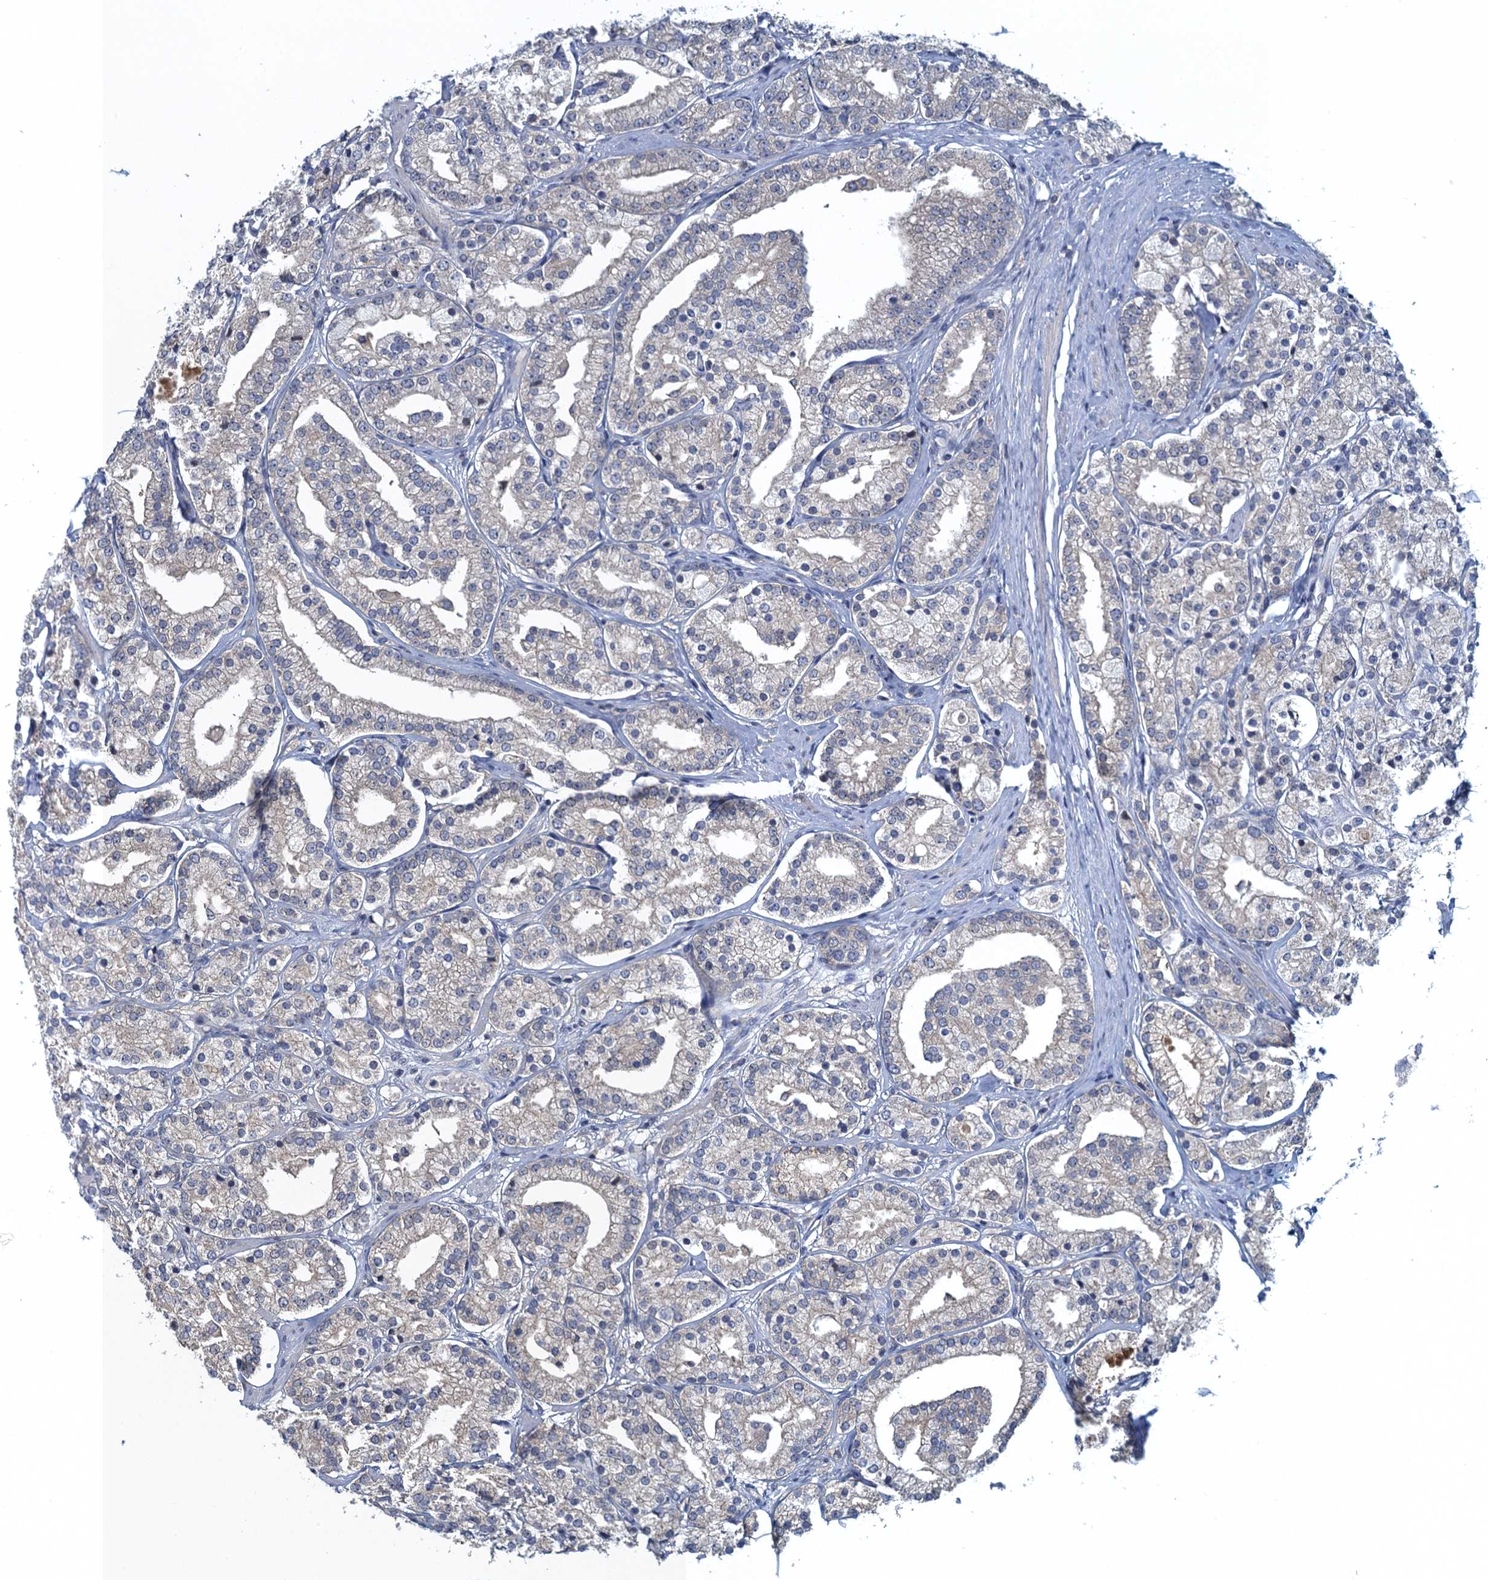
{"staining": {"intensity": "negative", "quantity": "none", "location": "none"}, "tissue": "prostate cancer", "cell_type": "Tumor cells", "image_type": "cancer", "snomed": [{"axis": "morphology", "description": "Adenocarcinoma, High grade"}, {"axis": "topography", "description": "Prostate"}], "caption": "IHC image of adenocarcinoma (high-grade) (prostate) stained for a protein (brown), which shows no staining in tumor cells.", "gene": "NCKAP1L", "patient": {"sex": "male", "age": 69}}